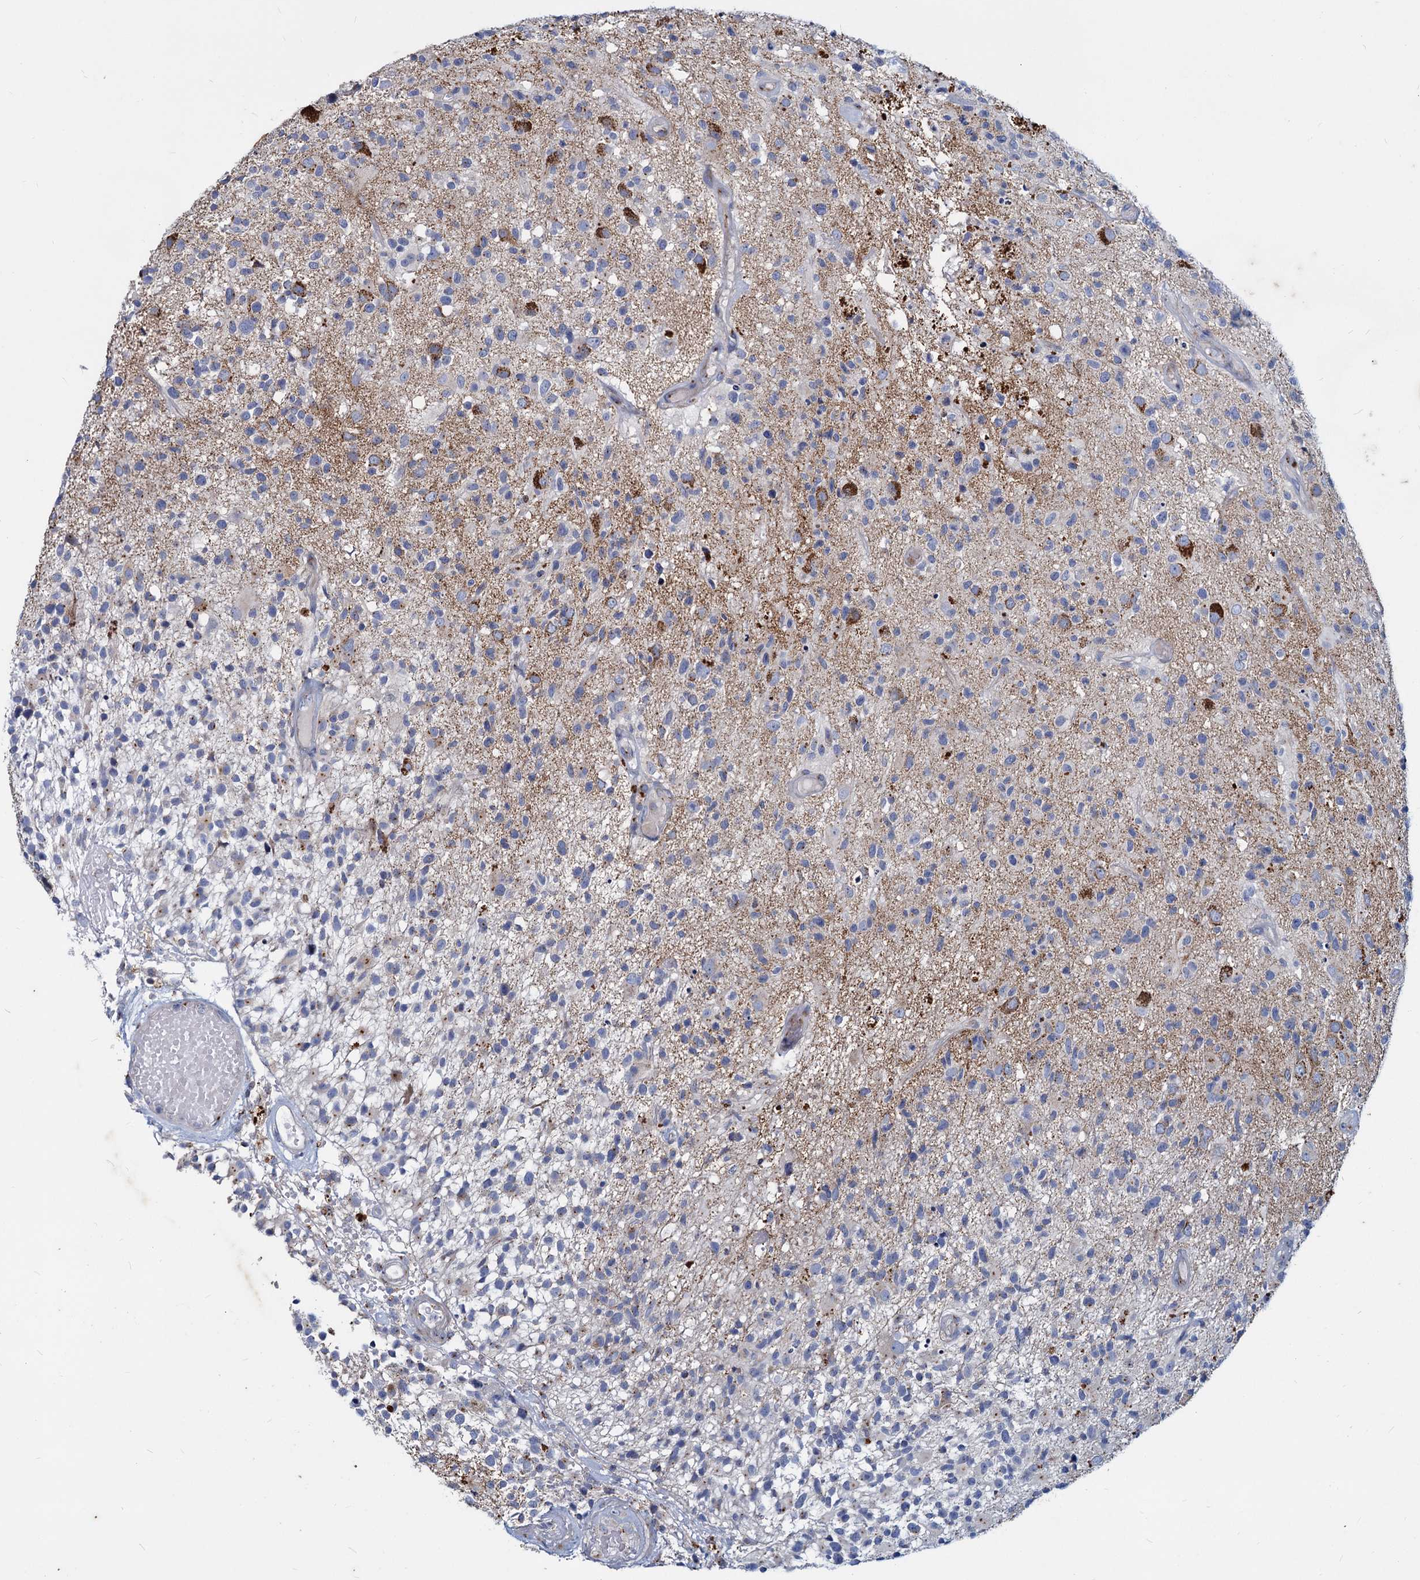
{"staining": {"intensity": "negative", "quantity": "none", "location": "none"}, "tissue": "glioma", "cell_type": "Tumor cells", "image_type": "cancer", "snomed": [{"axis": "morphology", "description": "Glioma, malignant, High grade"}, {"axis": "morphology", "description": "Glioblastoma, NOS"}, {"axis": "topography", "description": "Brain"}], "caption": "A high-resolution micrograph shows IHC staining of glioma, which displays no significant staining in tumor cells.", "gene": "AGBL4", "patient": {"sex": "male", "age": 60}}